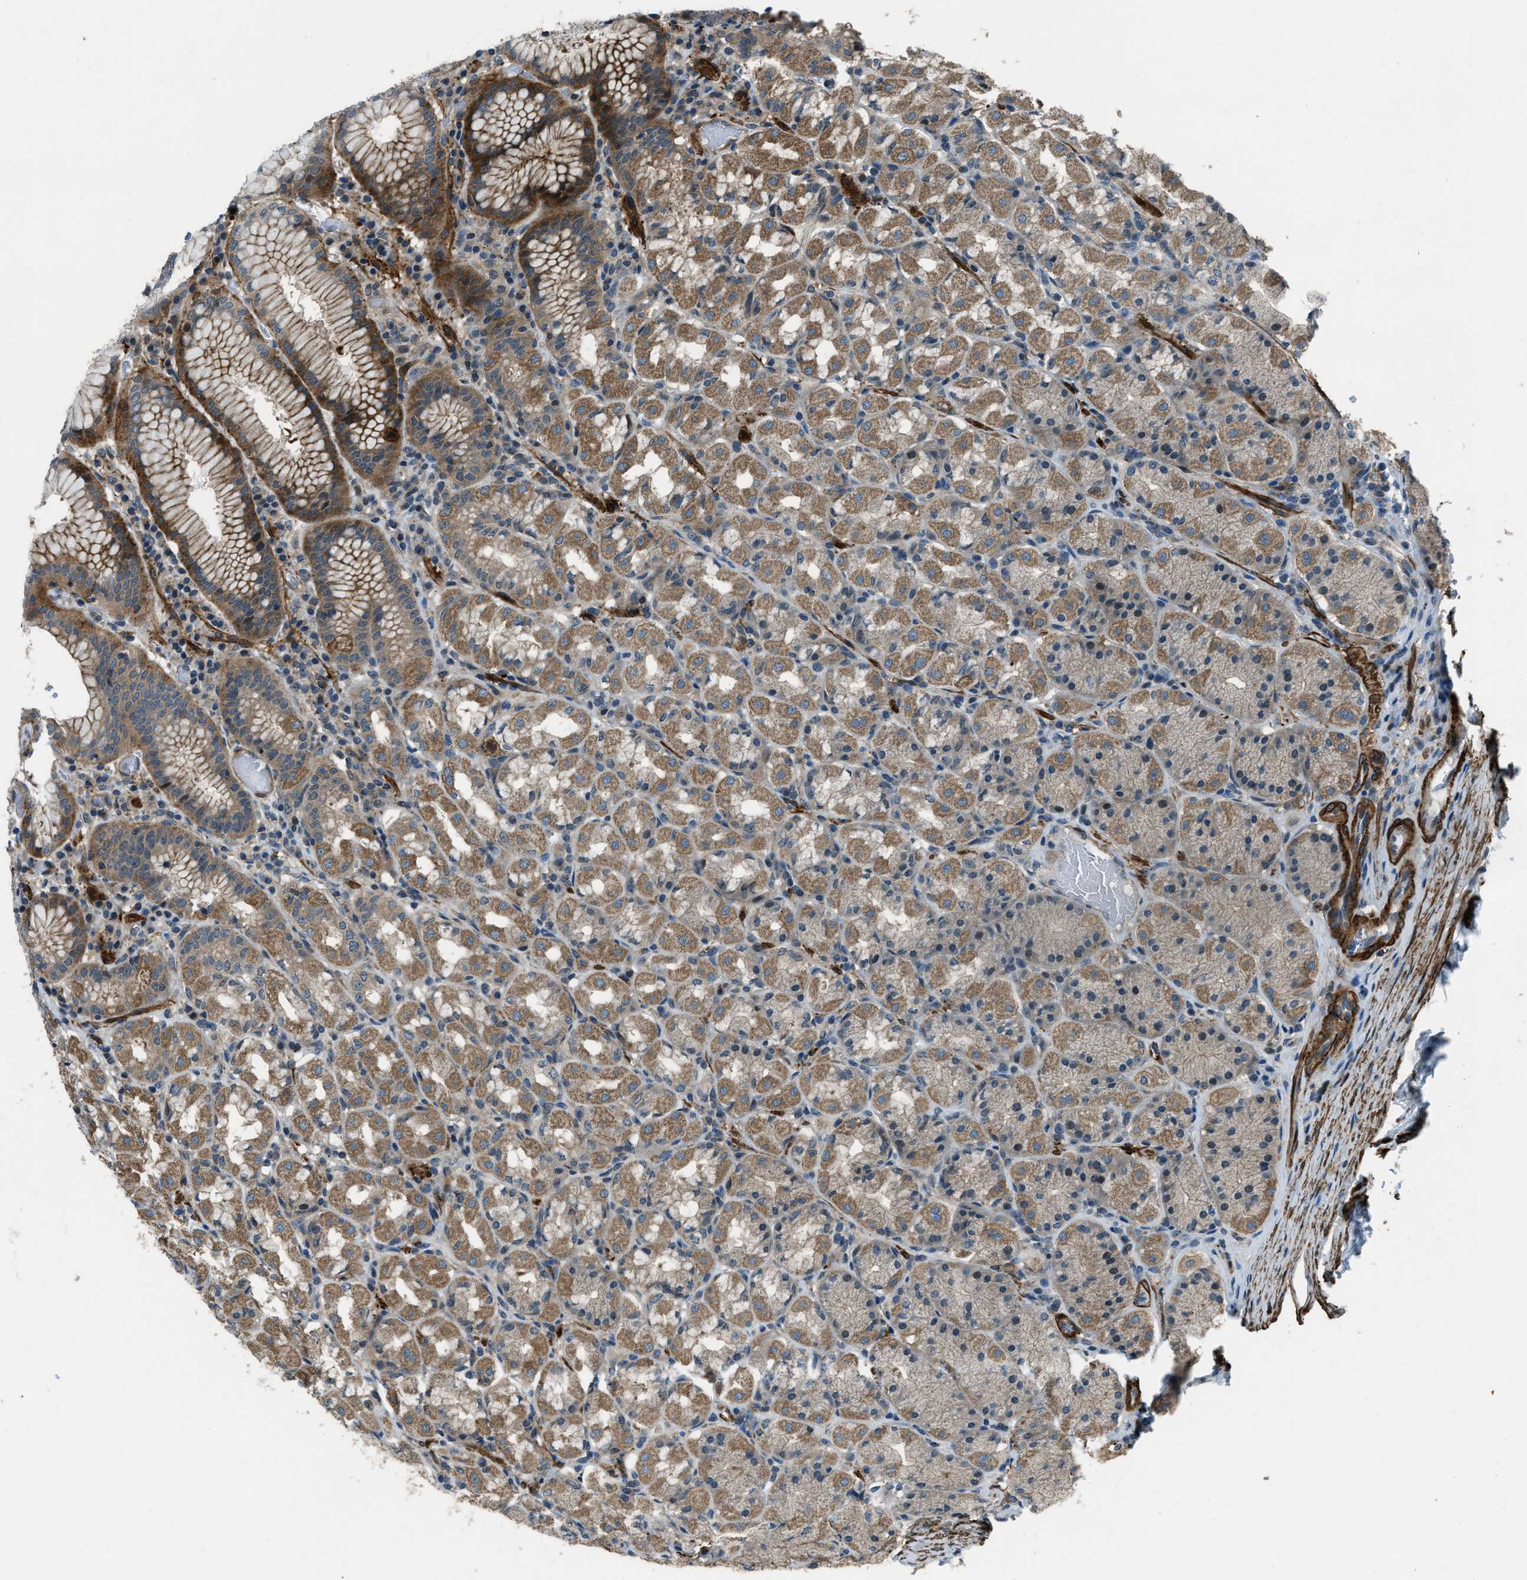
{"staining": {"intensity": "moderate", "quantity": "25%-75%", "location": "cytoplasmic/membranous"}, "tissue": "stomach", "cell_type": "Glandular cells", "image_type": "normal", "snomed": [{"axis": "morphology", "description": "Normal tissue, NOS"}, {"axis": "topography", "description": "Stomach"}, {"axis": "topography", "description": "Stomach, lower"}], "caption": "Immunohistochemical staining of benign human stomach shows medium levels of moderate cytoplasmic/membranous positivity in about 25%-75% of glandular cells.", "gene": "NUDCD3", "patient": {"sex": "female", "age": 56}}